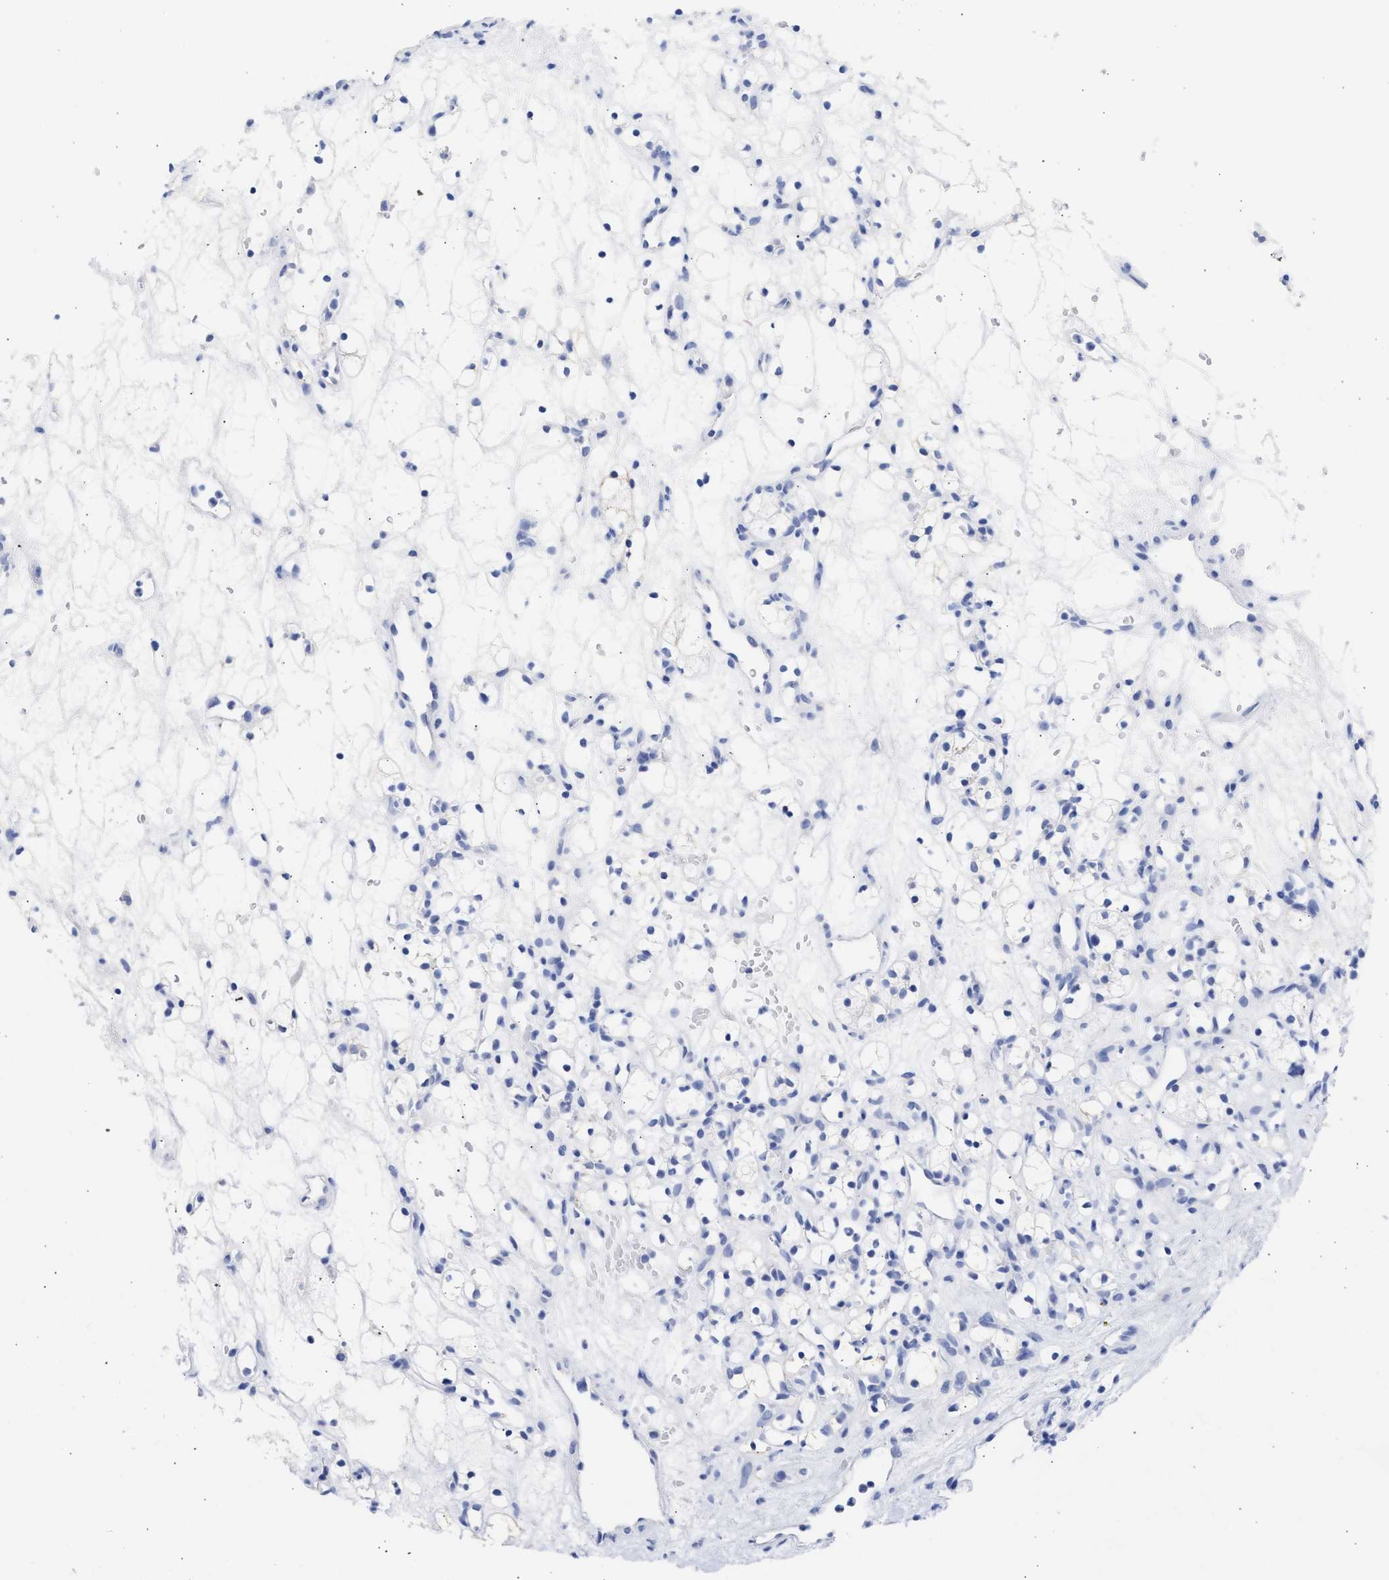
{"staining": {"intensity": "negative", "quantity": "none", "location": "none"}, "tissue": "renal cancer", "cell_type": "Tumor cells", "image_type": "cancer", "snomed": [{"axis": "morphology", "description": "Adenocarcinoma, NOS"}, {"axis": "topography", "description": "Kidney"}], "caption": "Immunohistochemical staining of renal adenocarcinoma displays no significant expression in tumor cells.", "gene": "NCAM1", "patient": {"sex": "female", "age": 60}}